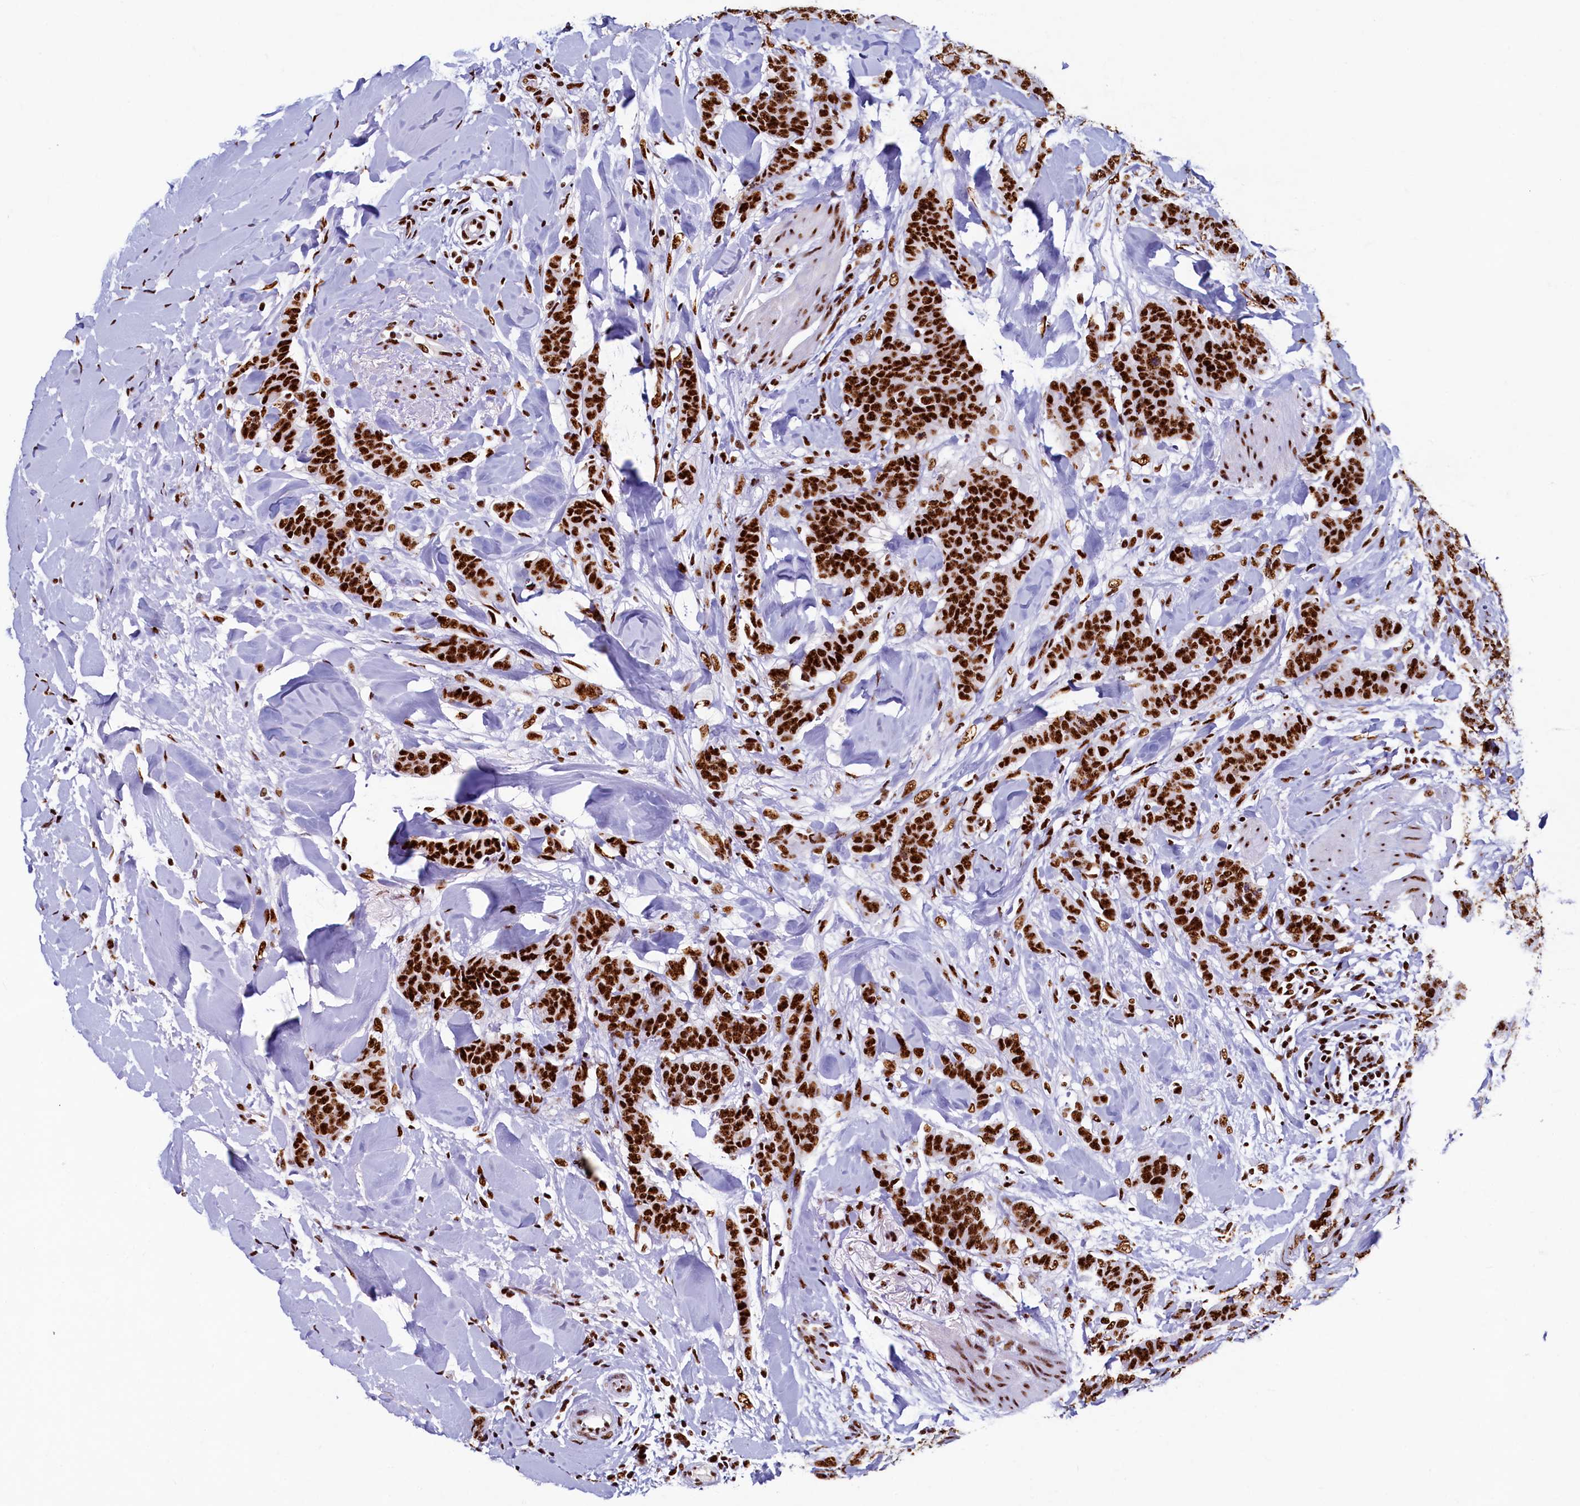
{"staining": {"intensity": "strong", "quantity": ">75%", "location": "nuclear"}, "tissue": "breast cancer", "cell_type": "Tumor cells", "image_type": "cancer", "snomed": [{"axis": "morphology", "description": "Duct carcinoma"}, {"axis": "topography", "description": "Breast"}], "caption": "Immunohistochemical staining of human infiltrating ductal carcinoma (breast) shows strong nuclear protein positivity in approximately >75% of tumor cells. The staining was performed using DAB to visualize the protein expression in brown, while the nuclei were stained in blue with hematoxylin (Magnification: 20x).", "gene": "SRRM2", "patient": {"sex": "female", "age": 40}}